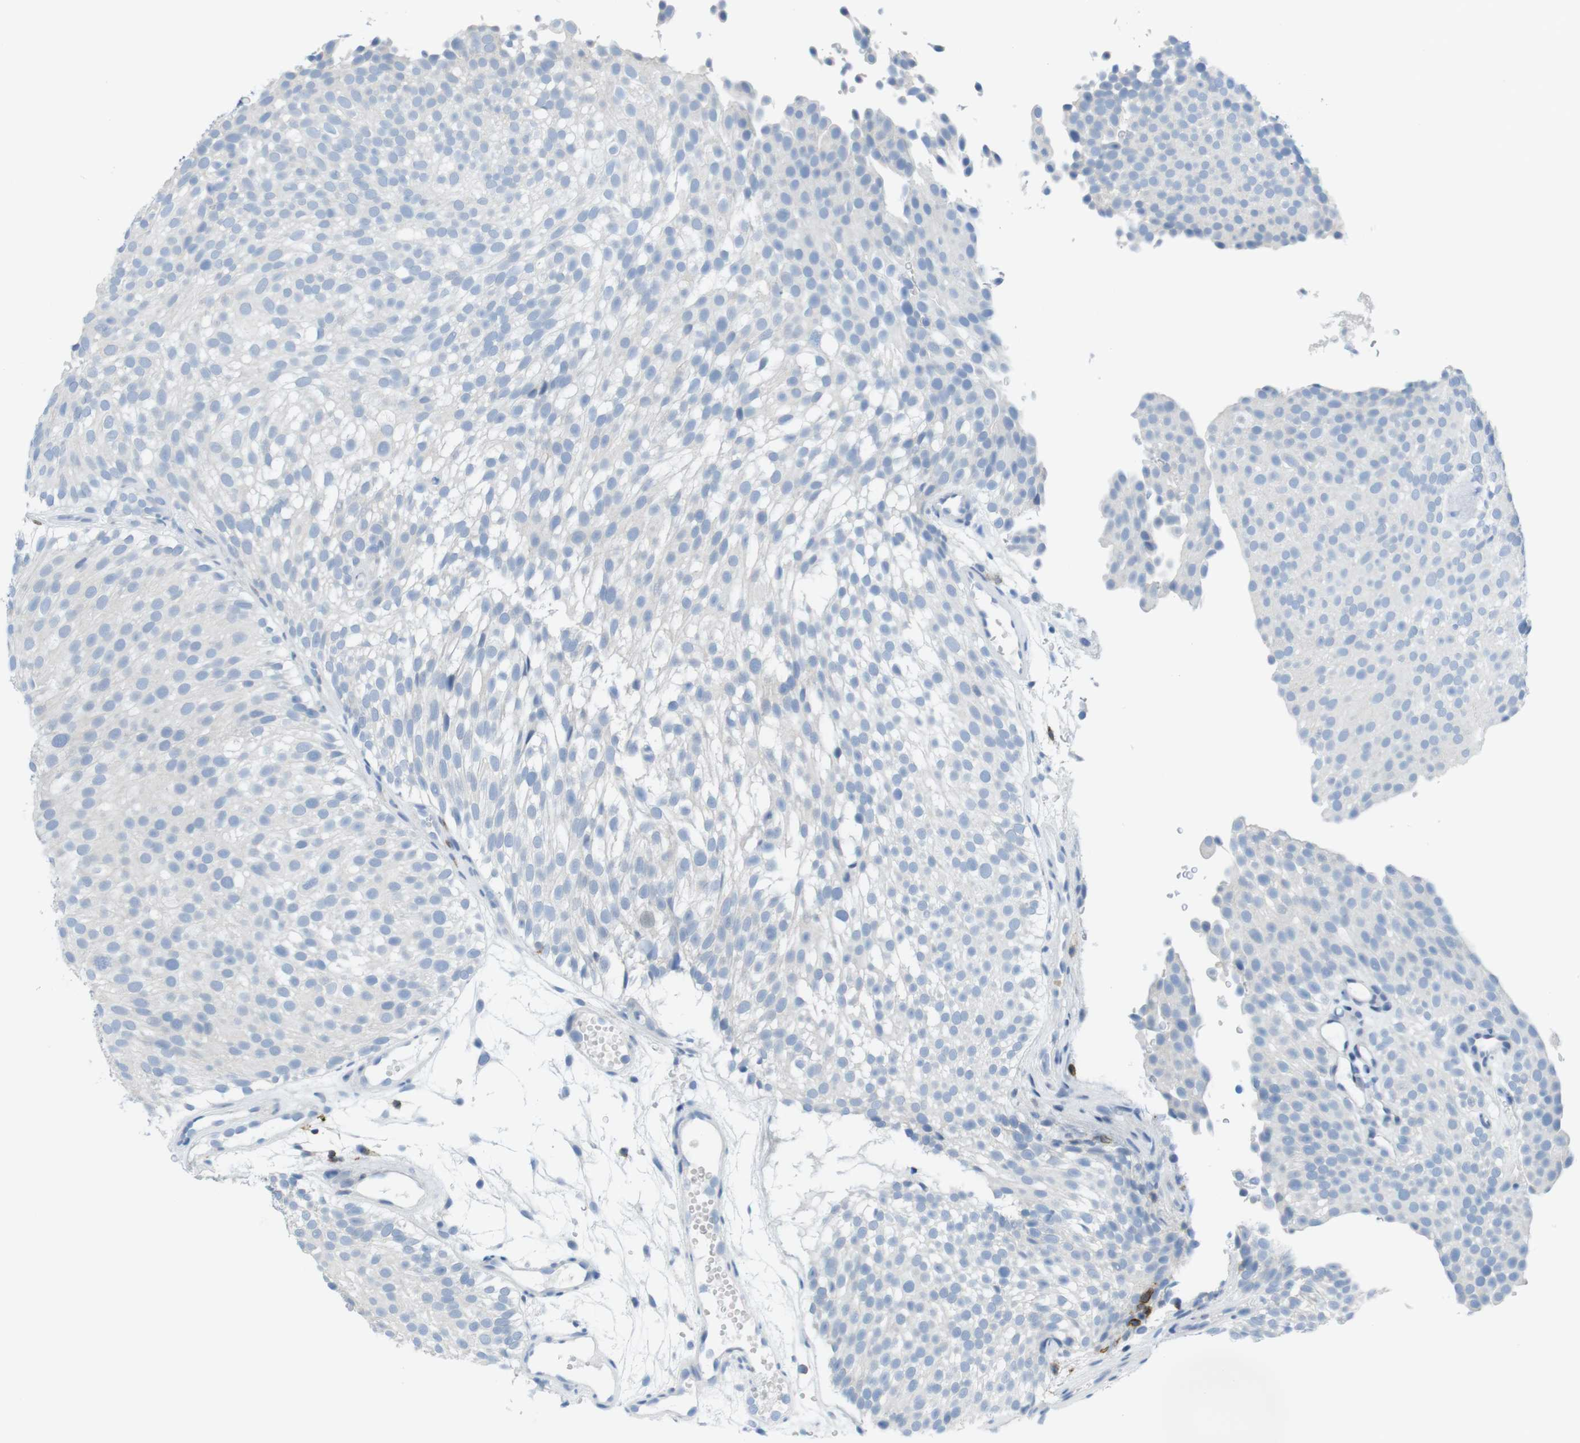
{"staining": {"intensity": "negative", "quantity": "none", "location": "none"}, "tissue": "urothelial cancer", "cell_type": "Tumor cells", "image_type": "cancer", "snomed": [{"axis": "morphology", "description": "Urothelial carcinoma, Low grade"}, {"axis": "topography", "description": "Urinary bladder"}], "caption": "Immunohistochemistry histopathology image of human urothelial cancer stained for a protein (brown), which reveals no expression in tumor cells. (DAB immunohistochemistry, high magnification).", "gene": "CD5", "patient": {"sex": "male", "age": 78}}